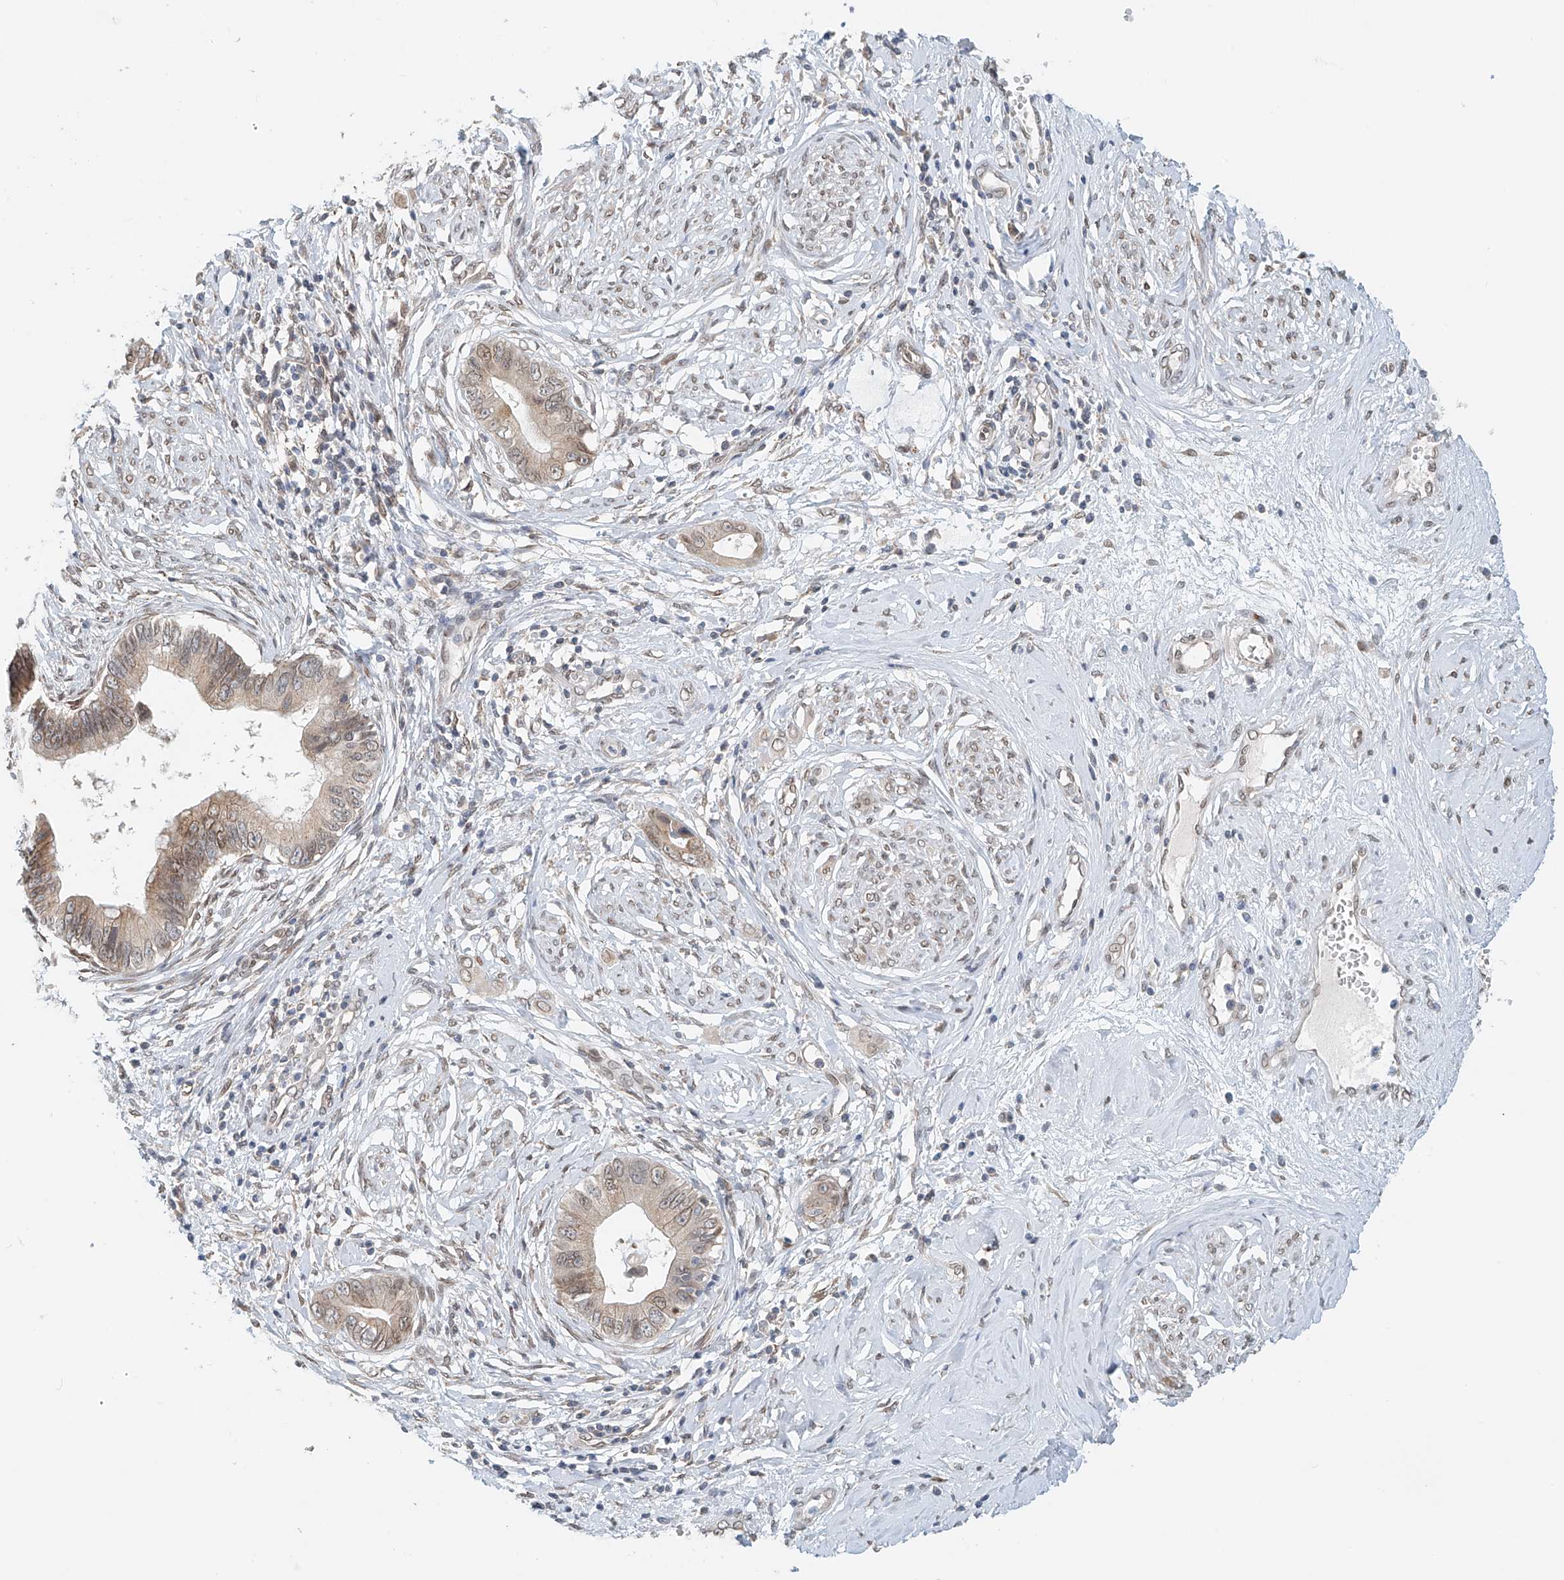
{"staining": {"intensity": "weak", "quantity": "<25%", "location": "cytoplasmic/membranous,nuclear"}, "tissue": "cervical cancer", "cell_type": "Tumor cells", "image_type": "cancer", "snomed": [{"axis": "morphology", "description": "Adenocarcinoma, NOS"}, {"axis": "topography", "description": "Cervix"}], "caption": "Tumor cells are negative for protein expression in human cervical cancer.", "gene": "STARD9", "patient": {"sex": "female", "age": 44}}